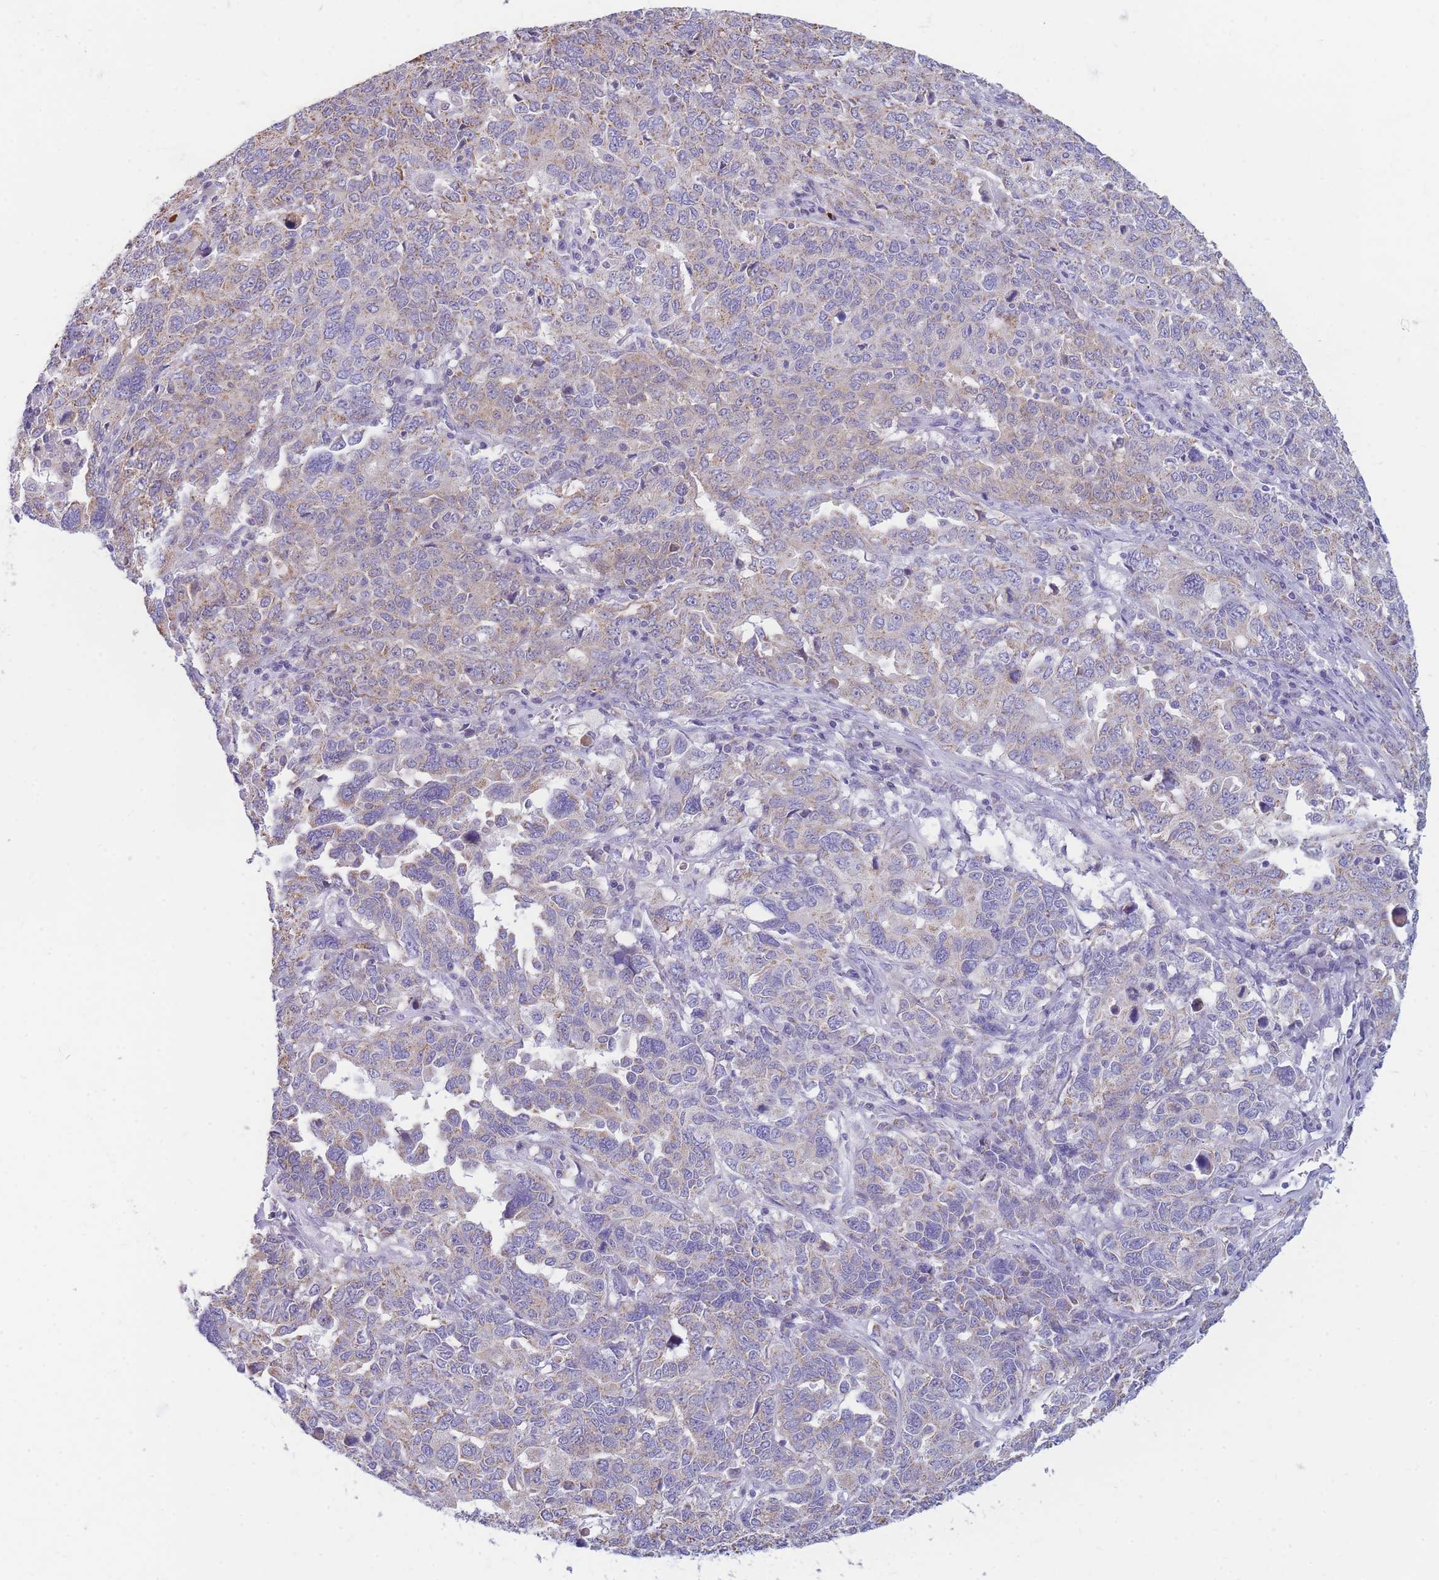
{"staining": {"intensity": "weak", "quantity": "25%-75%", "location": "cytoplasmic/membranous"}, "tissue": "ovarian cancer", "cell_type": "Tumor cells", "image_type": "cancer", "snomed": [{"axis": "morphology", "description": "Carcinoma, endometroid"}, {"axis": "topography", "description": "Ovary"}], "caption": "Endometroid carcinoma (ovarian) stained for a protein displays weak cytoplasmic/membranous positivity in tumor cells.", "gene": "DHRS11", "patient": {"sex": "female", "age": 62}}